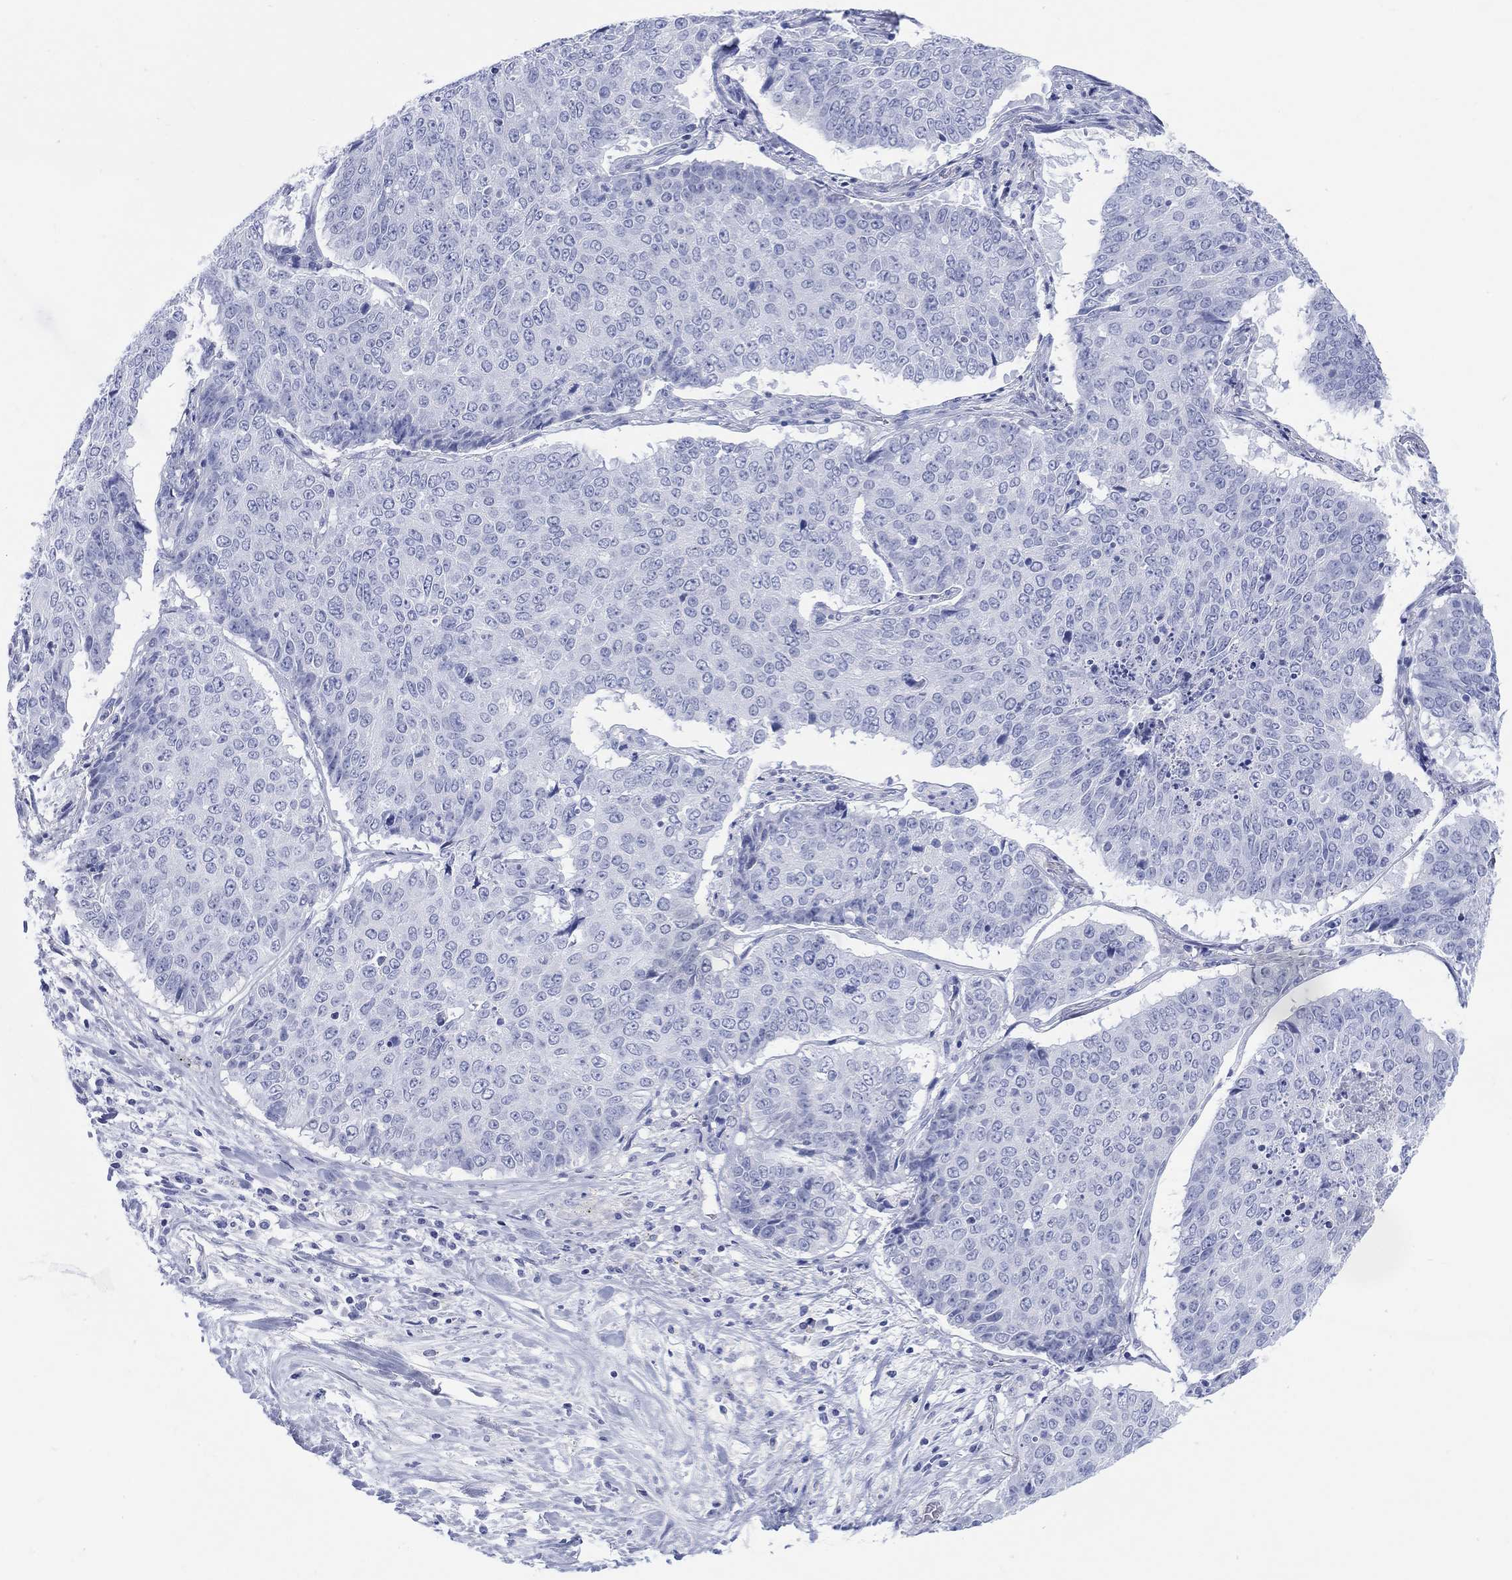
{"staining": {"intensity": "negative", "quantity": "none", "location": "none"}, "tissue": "lung cancer", "cell_type": "Tumor cells", "image_type": "cancer", "snomed": [{"axis": "morphology", "description": "Normal tissue, NOS"}, {"axis": "morphology", "description": "Squamous cell carcinoma, NOS"}, {"axis": "topography", "description": "Bronchus"}, {"axis": "topography", "description": "Lung"}], "caption": "An immunohistochemistry histopathology image of squamous cell carcinoma (lung) is shown. There is no staining in tumor cells of squamous cell carcinoma (lung). Nuclei are stained in blue.", "gene": "LRRD1", "patient": {"sex": "male", "age": 64}}